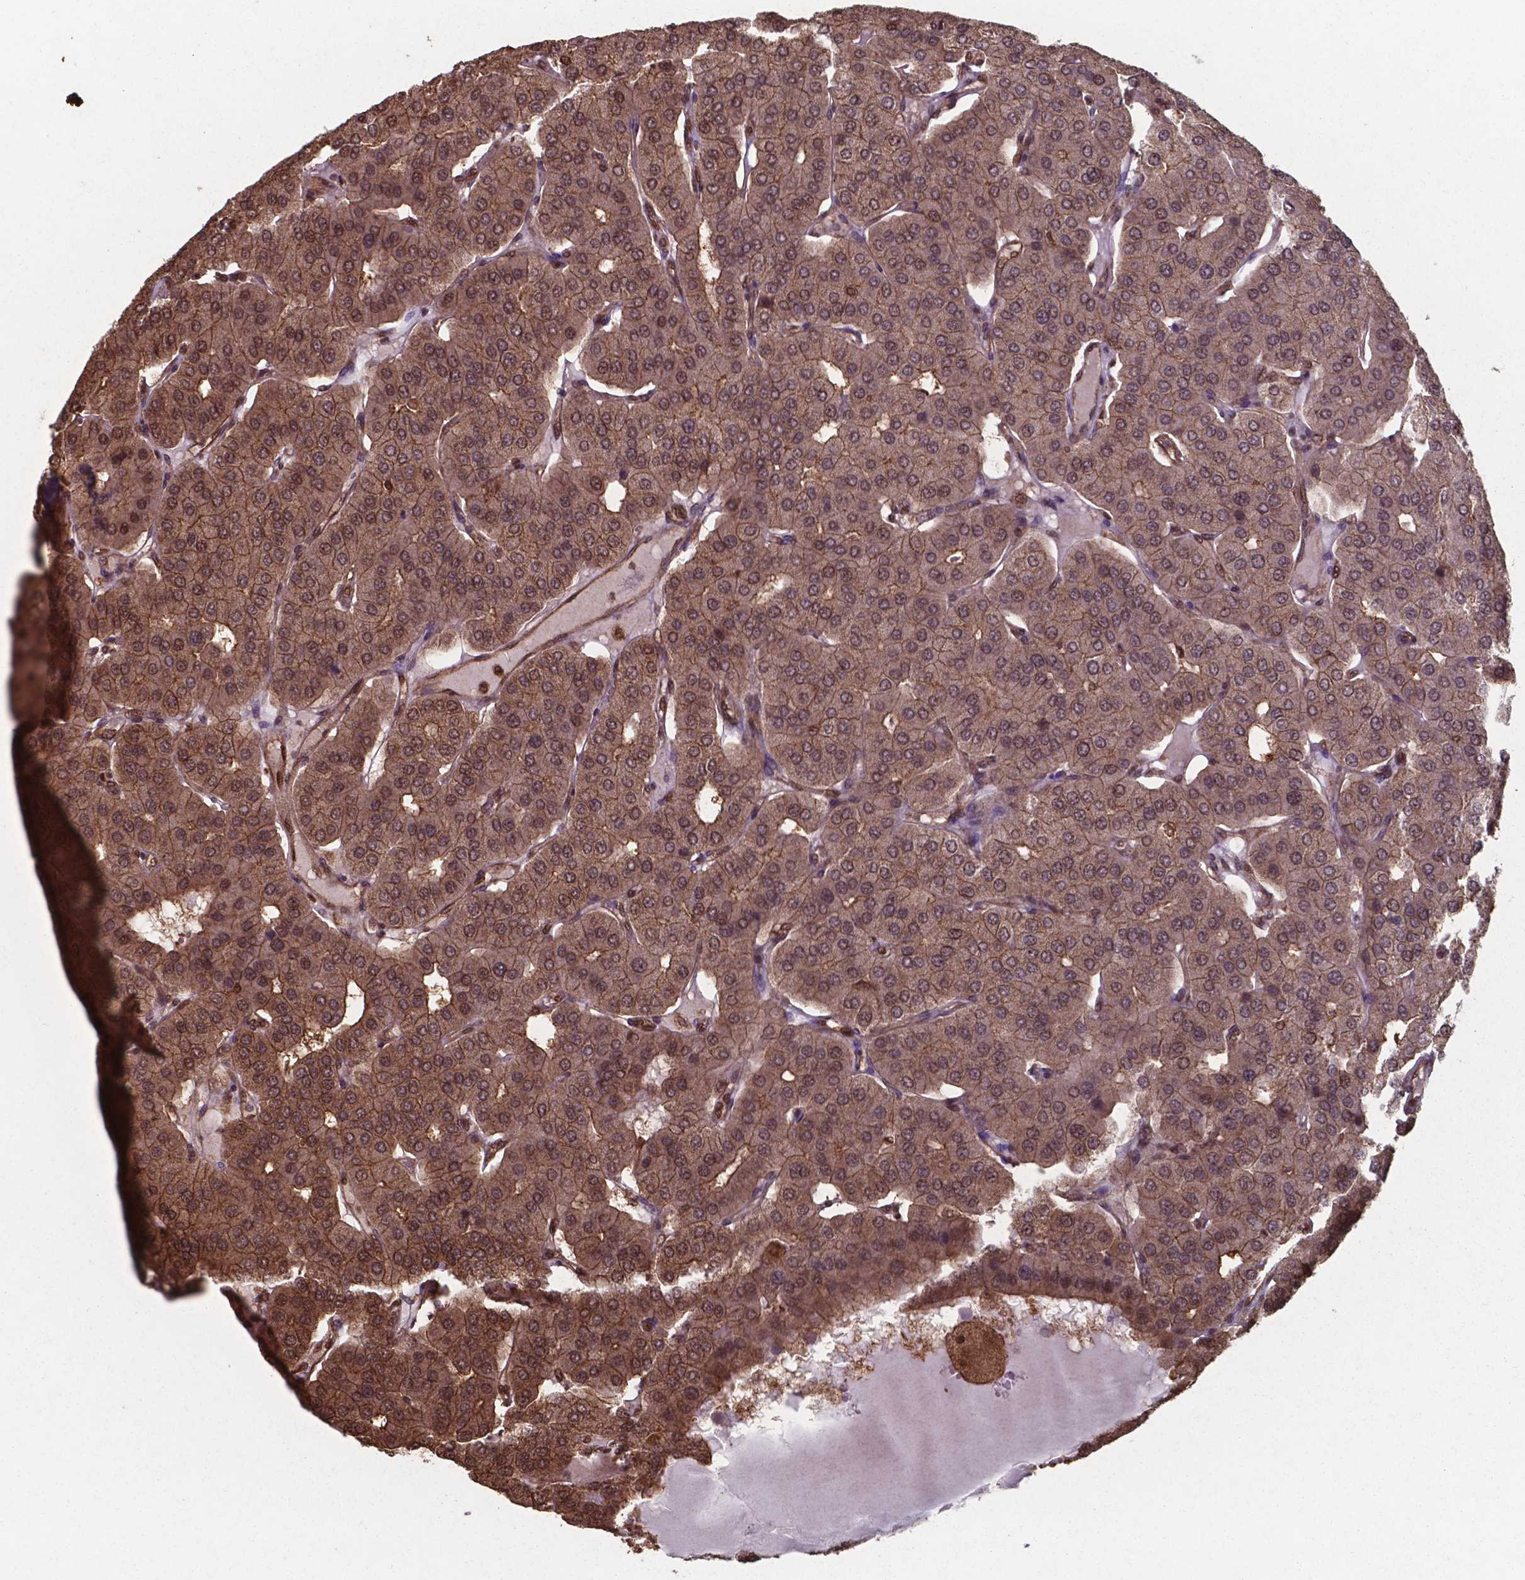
{"staining": {"intensity": "moderate", "quantity": ">75%", "location": "cytoplasmic/membranous,nuclear"}, "tissue": "parathyroid gland", "cell_type": "Glandular cells", "image_type": "normal", "snomed": [{"axis": "morphology", "description": "Normal tissue, NOS"}, {"axis": "morphology", "description": "Adenoma, NOS"}, {"axis": "topography", "description": "Parathyroid gland"}], "caption": "Immunohistochemistry (DAB) staining of normal parathyroid gland exhibits moderate cytoplasmic/membranous,nuclear protein positivity in about >75% of glandular cells. (Stains: DAB (3,3'-diaminobenzidine) in brown, nuclei in blue, Microscopy: brightfield microscopy at high magnification).", "gene": "CHP2", "patient": {"sex": "female", "age": 86}}